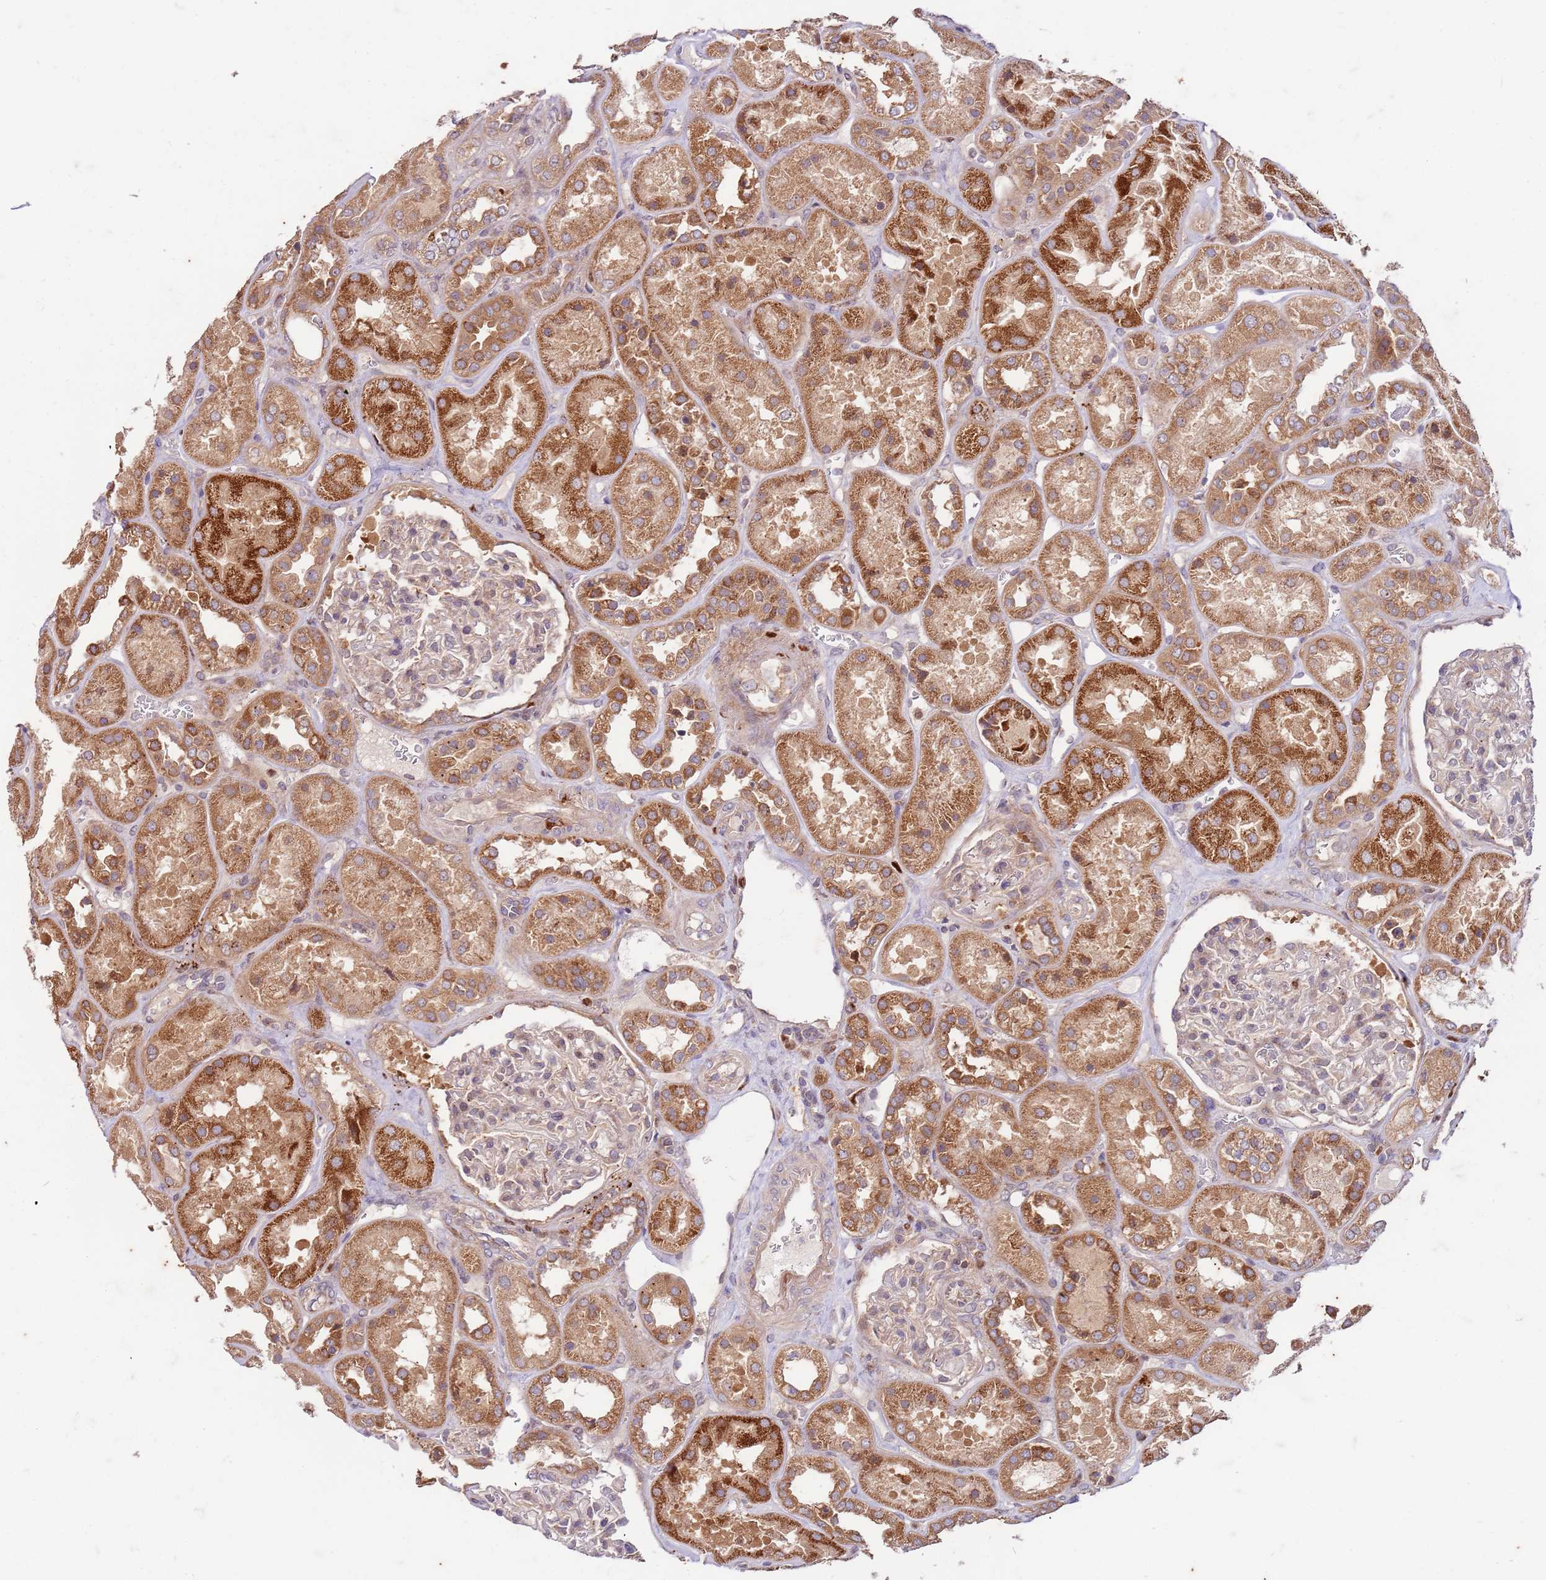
{"staining": {"intensity": "weak", "quantity": "<25%", "location": "cytoplasmic/membranous"}, "tissue": "kidney", "cell_type": "Cells in glomeruli", "image_type": "normal", "snomed": [{"axis": "morphology", "description": "Normal tissue, NOS"}, {"axis": "topography", "description": "Kidney"}], "caption": "Protein analysis of normal kidney displays no significant expression in cells in glomeruli.", "gene": "OSBP", "patient": {"sex": "male", "age": 70}}